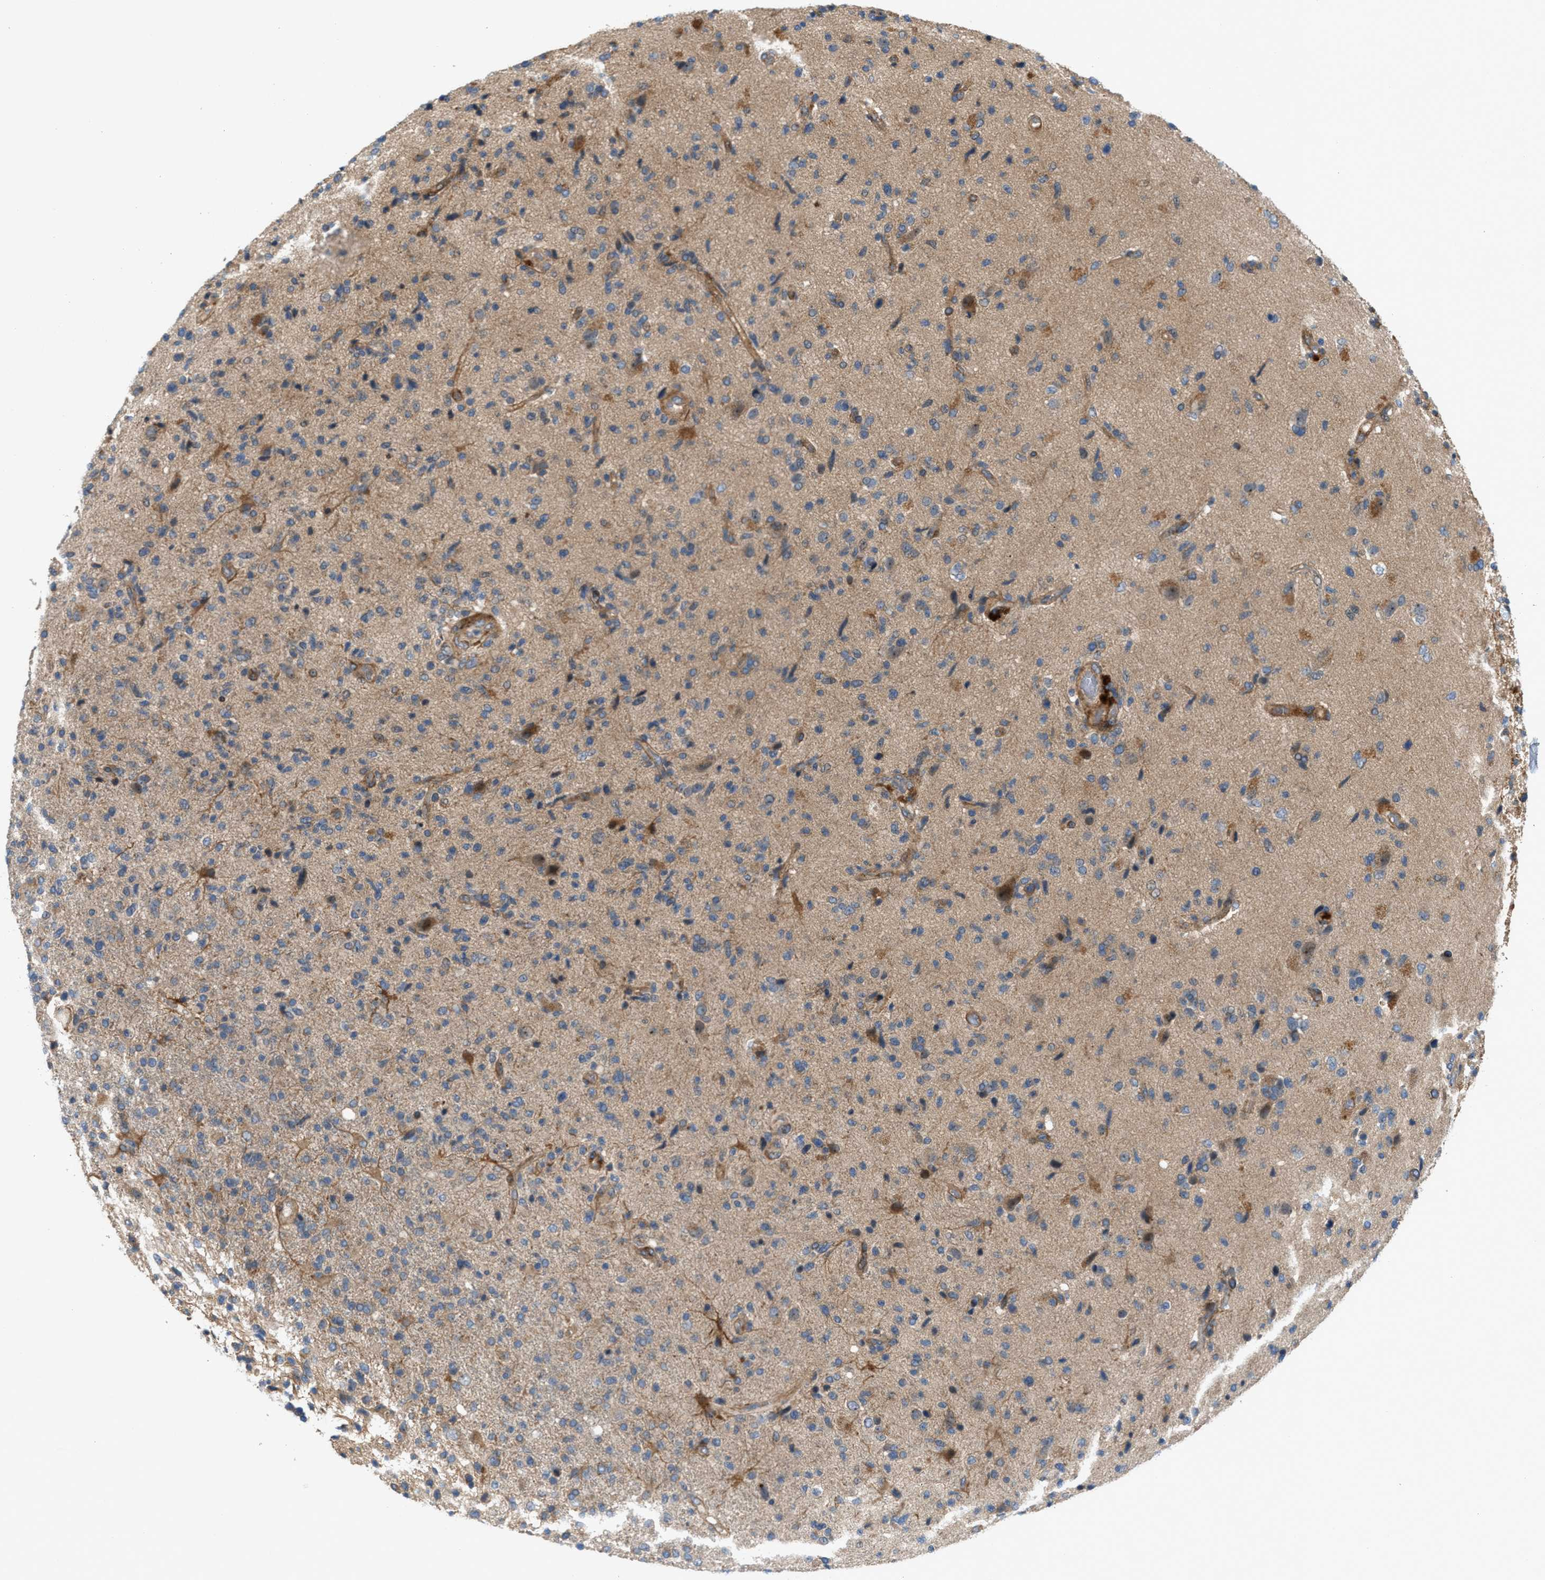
{"staining": {"intensity": "moderate", "quantity": "25%-75%", "location": "cytoplasmic/membranous"}, "tissue": "glioma", "cell_type": "Tumor cells", "image_type": "cancer", "snomed": [{"axis": "morphology", "description": "Glioma, malignant, High grade"}, {"axis": "topography", "description": "Brain"}], "caption": "Protein staining by immunohistochemistry shows moderate cytoplasmic/membranous positivity in about 25%-75% of tumor cells in malignant glioma (high-grade).", "gene": "CYB5D1", "patient": {"sex": "male", "age": 72}}